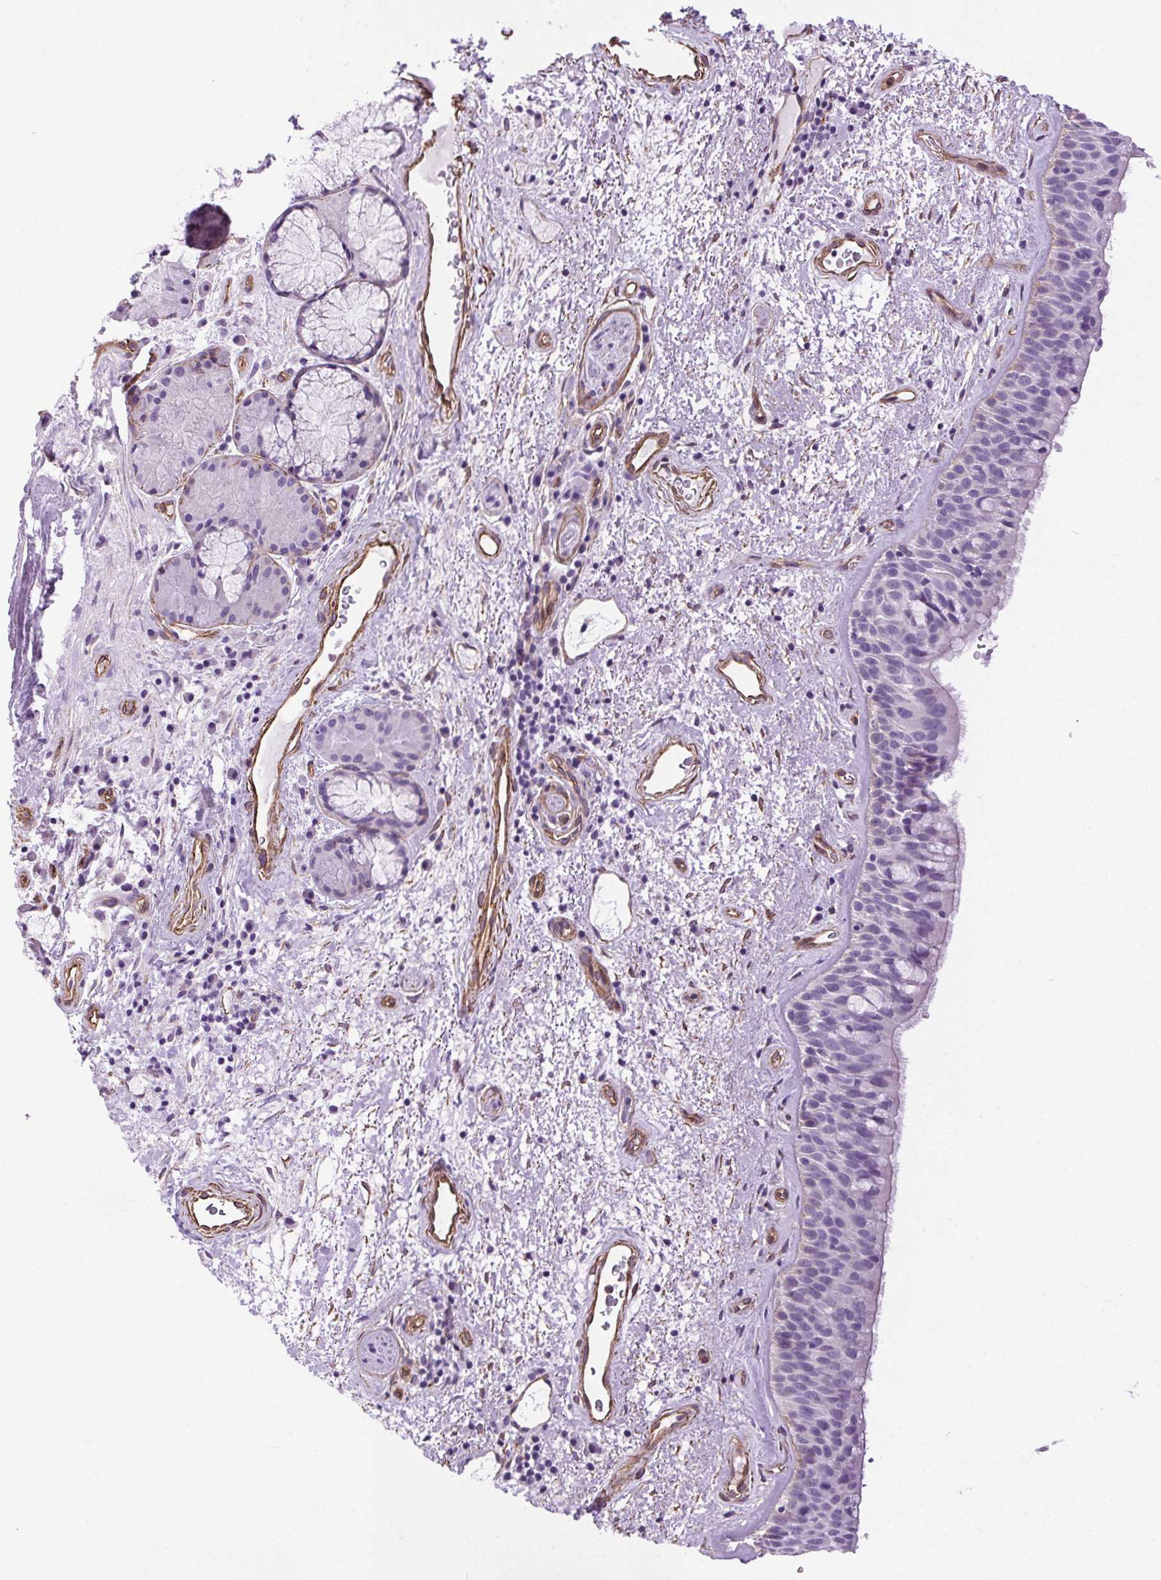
{"staining": {"intensity": "negative", "quantity": "none", "location": "none"}, "tissue": "bronchus", "cell_type": "Respiratory epithelial cells", "image_type": "normal", "snomed": [{"axis": "morphology", "description": "Normal tissue, NOS"}, {"axis": "topography", "description": "Bronchus"}], "caption": "DAB immunohistochemical staining of benign bronchus displays no significant staining in respiratory epithelial cells.", "gene": "SHCBP1L", "patient": {"sex": "male", "age": 48}}